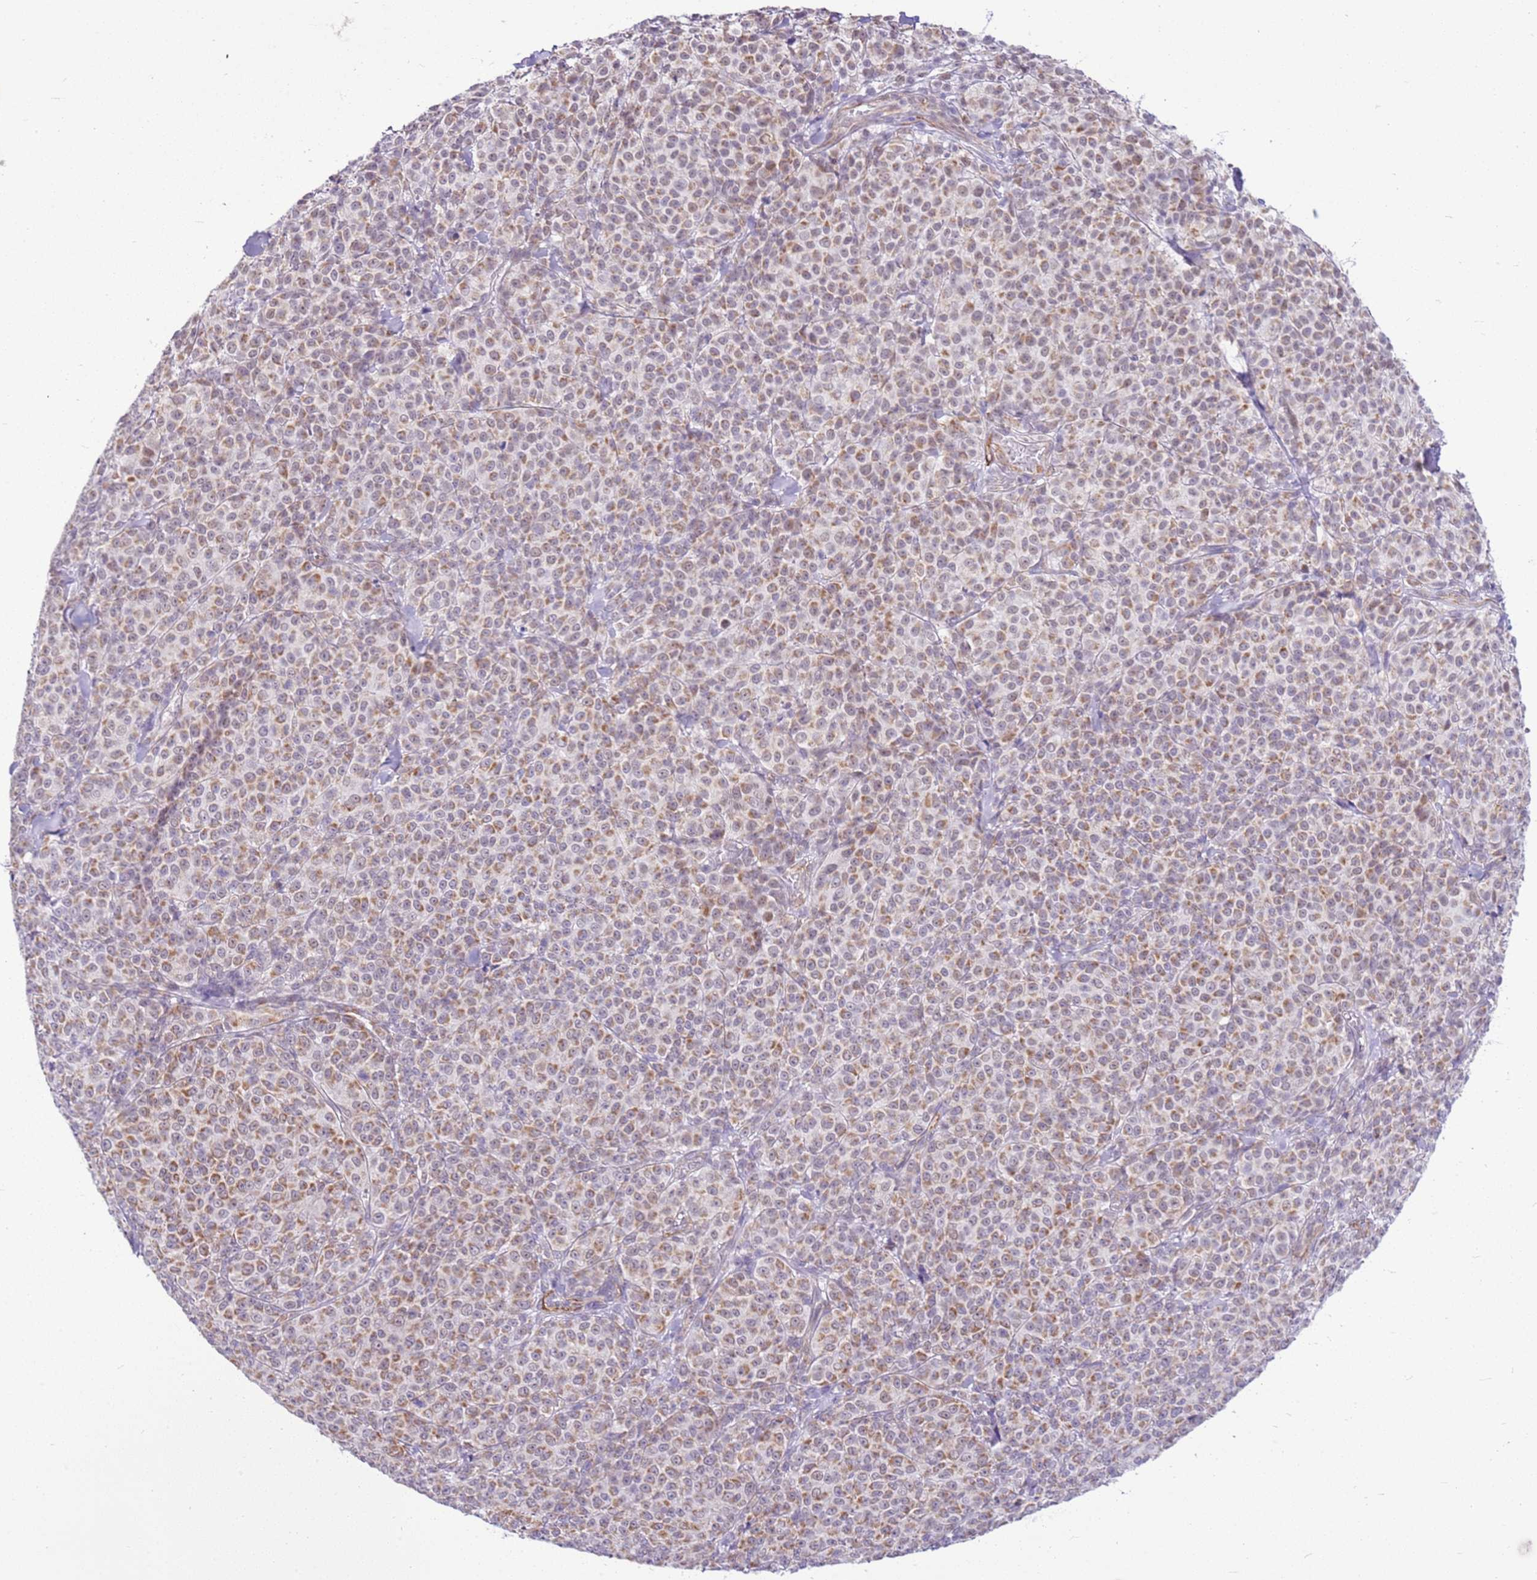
{"staining": {"intensity": "moderate", "quantity": ">75%", "location": "cytoplasmic/membranous"}, "tissue": "melanoma", "cell_type": "Tumor cells", "image_type": "cancer", "snomed": [{"axis": "morphology", "description": "Normal tissue, NOS"}, {"axis": "morphology", "description": "Malignant melanoma, NOS"}, {"axis": "topography", "description": "Skin"}], "caption": "Malignant melanoma tissue demonstrates moderate cytoplasmic/membranous positivity in approximately >75% of tumor cells, visualized by immunohistochemistry.", "gene": "SMIM4", "patient": {"sex": "female", "age": 34}}